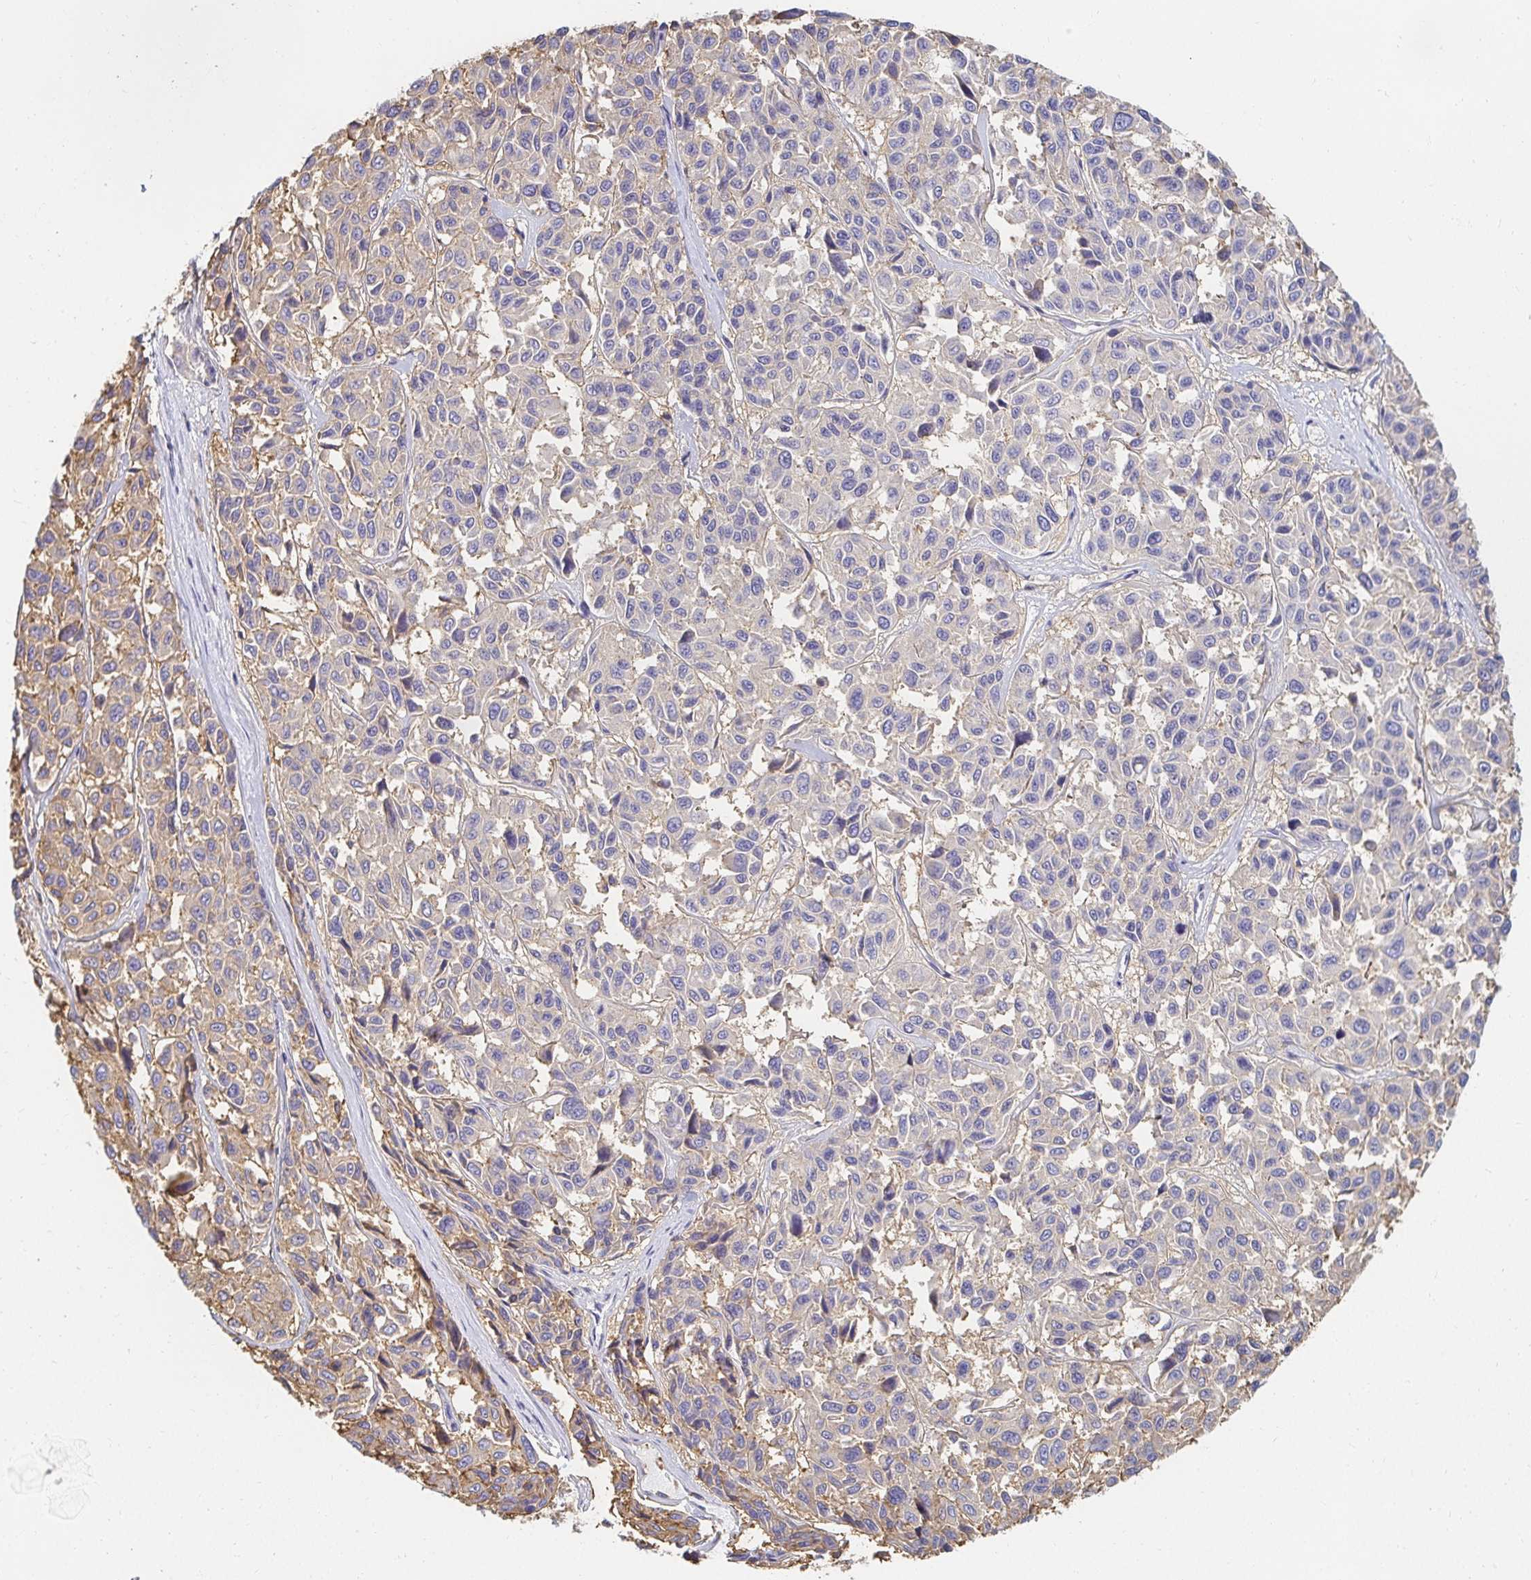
{"staining": {"intensity": "weak", "quantity": "<25%", "location": "cytoplasmic/membranous"}, "tissue": "melanoma", "cell_type": "Tumor cells", "image_type": "cancer", "snomed": [{"axis": "morphology", "description": "Malignant melanoma, NOS"}, {"axis": "topography", "description": "Skin"}], "caption": "Tumor cells show no significant protein staining in melanoma. (DAB (3,3'-diaminobenzidine) immunohistochemistry (IHC) with hematoxylin counter stain).", "gene": "TSPAN19", "patient": {"sex": "female", "age": 66}}